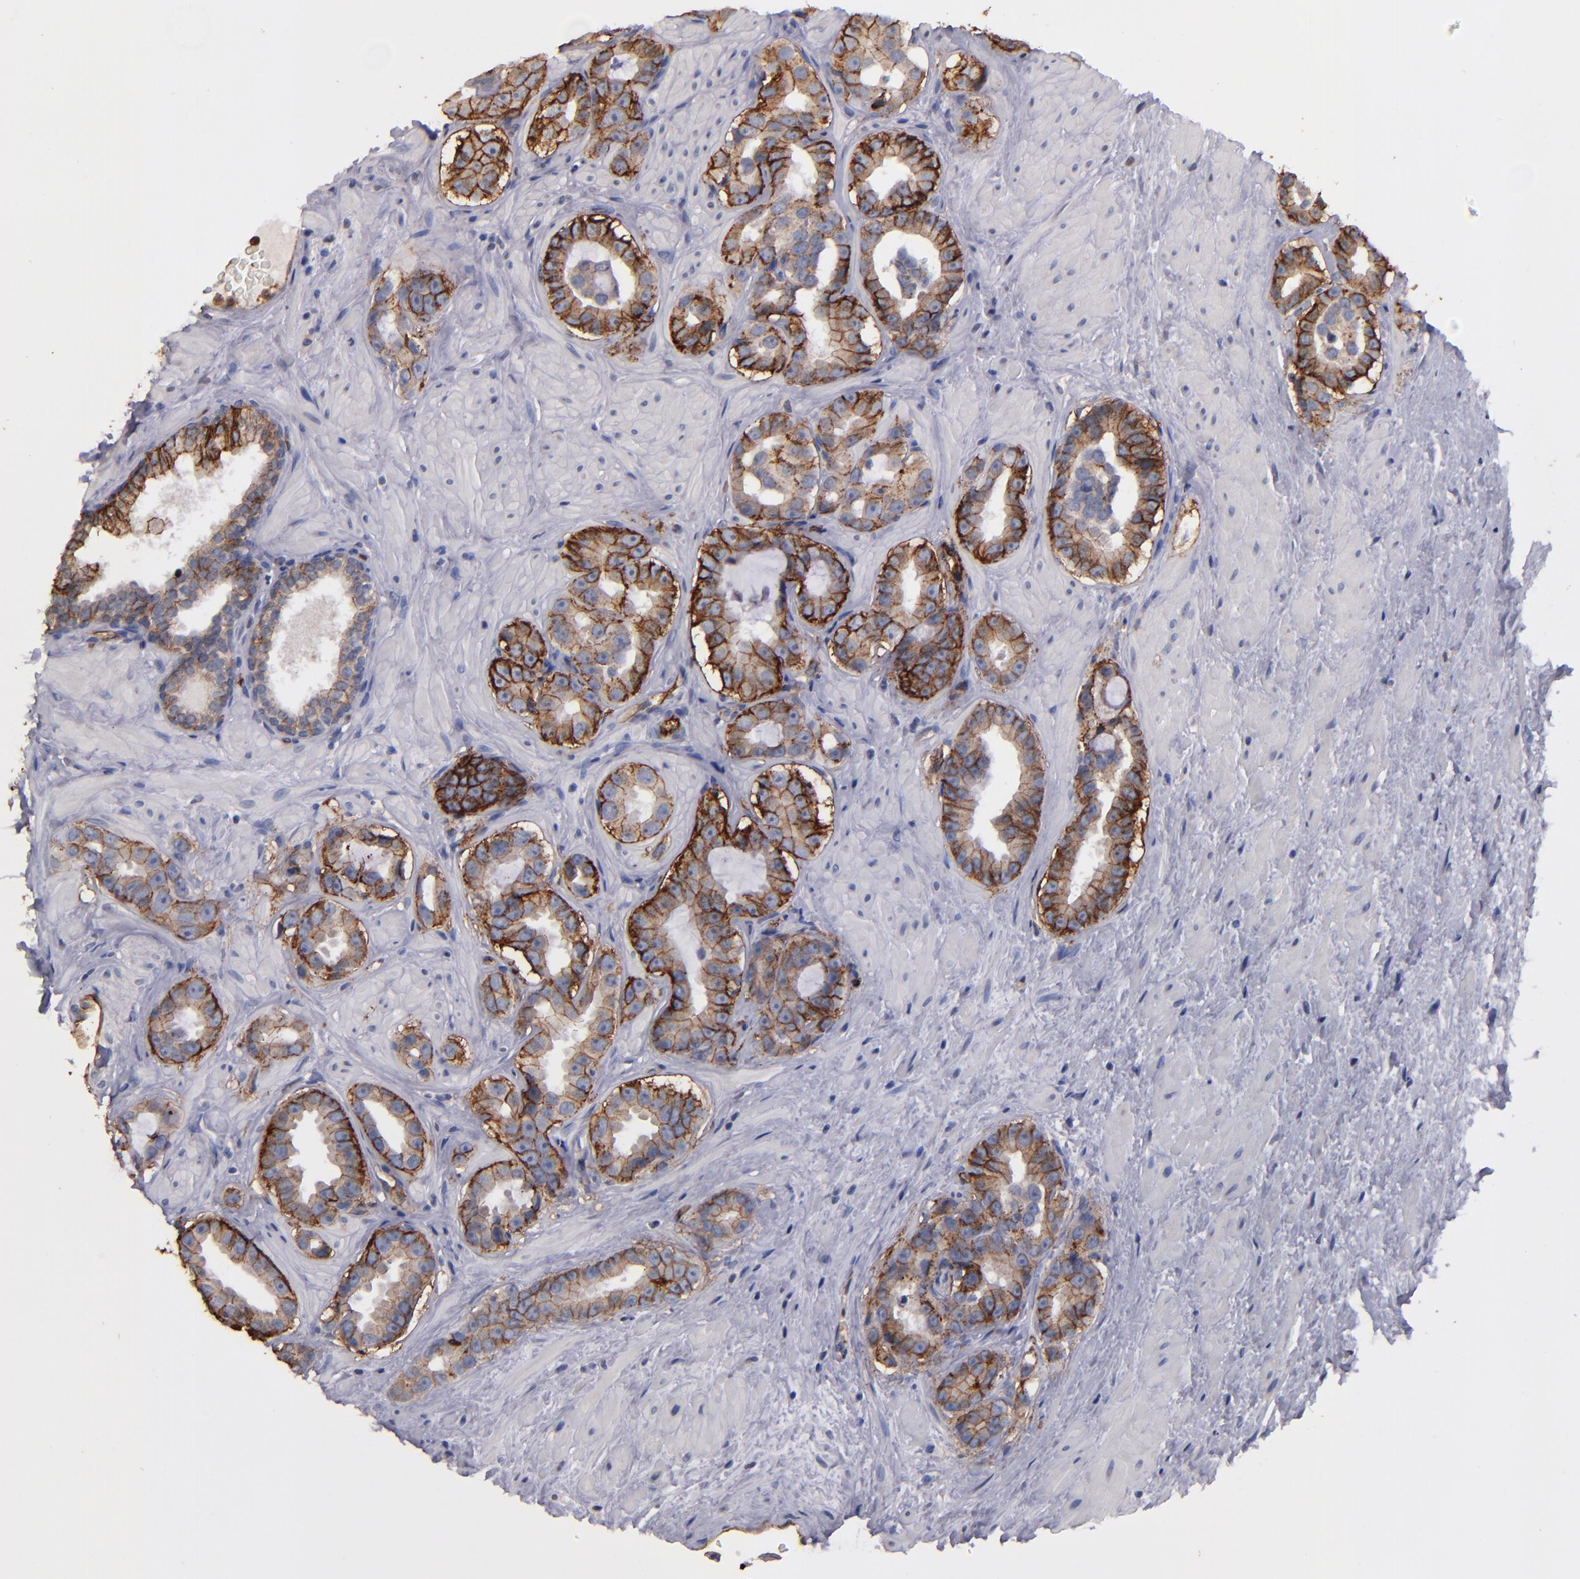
{"staining": {"intensity": "strong", "quantity": ">75%", "location": "cytoplasmic/membranous"}, "tissue": "prostate cancer", "cell_type": "Tumor cells", "image_type": "cancer", "snomed": [{"axis": "morphology", "description": "Adenocarcinoma, Low grade"}, {"axis": "topography", "description": "Prostate"}], "caption": "The histopathology image exhibits staining of prostate cancer (adenocarcinoma (low-grade)), revealing strong cytoplasmic/membranous protein positivity (brown color) within tumor cells. Using DAB (3,3'-diaminobenzidine) (brown) and hematoxylin (blue) stains, captured at high magnification using brightfield microscopy.", "gene": "CLDN5", "patient": {"sex": "male", "age": 59}}